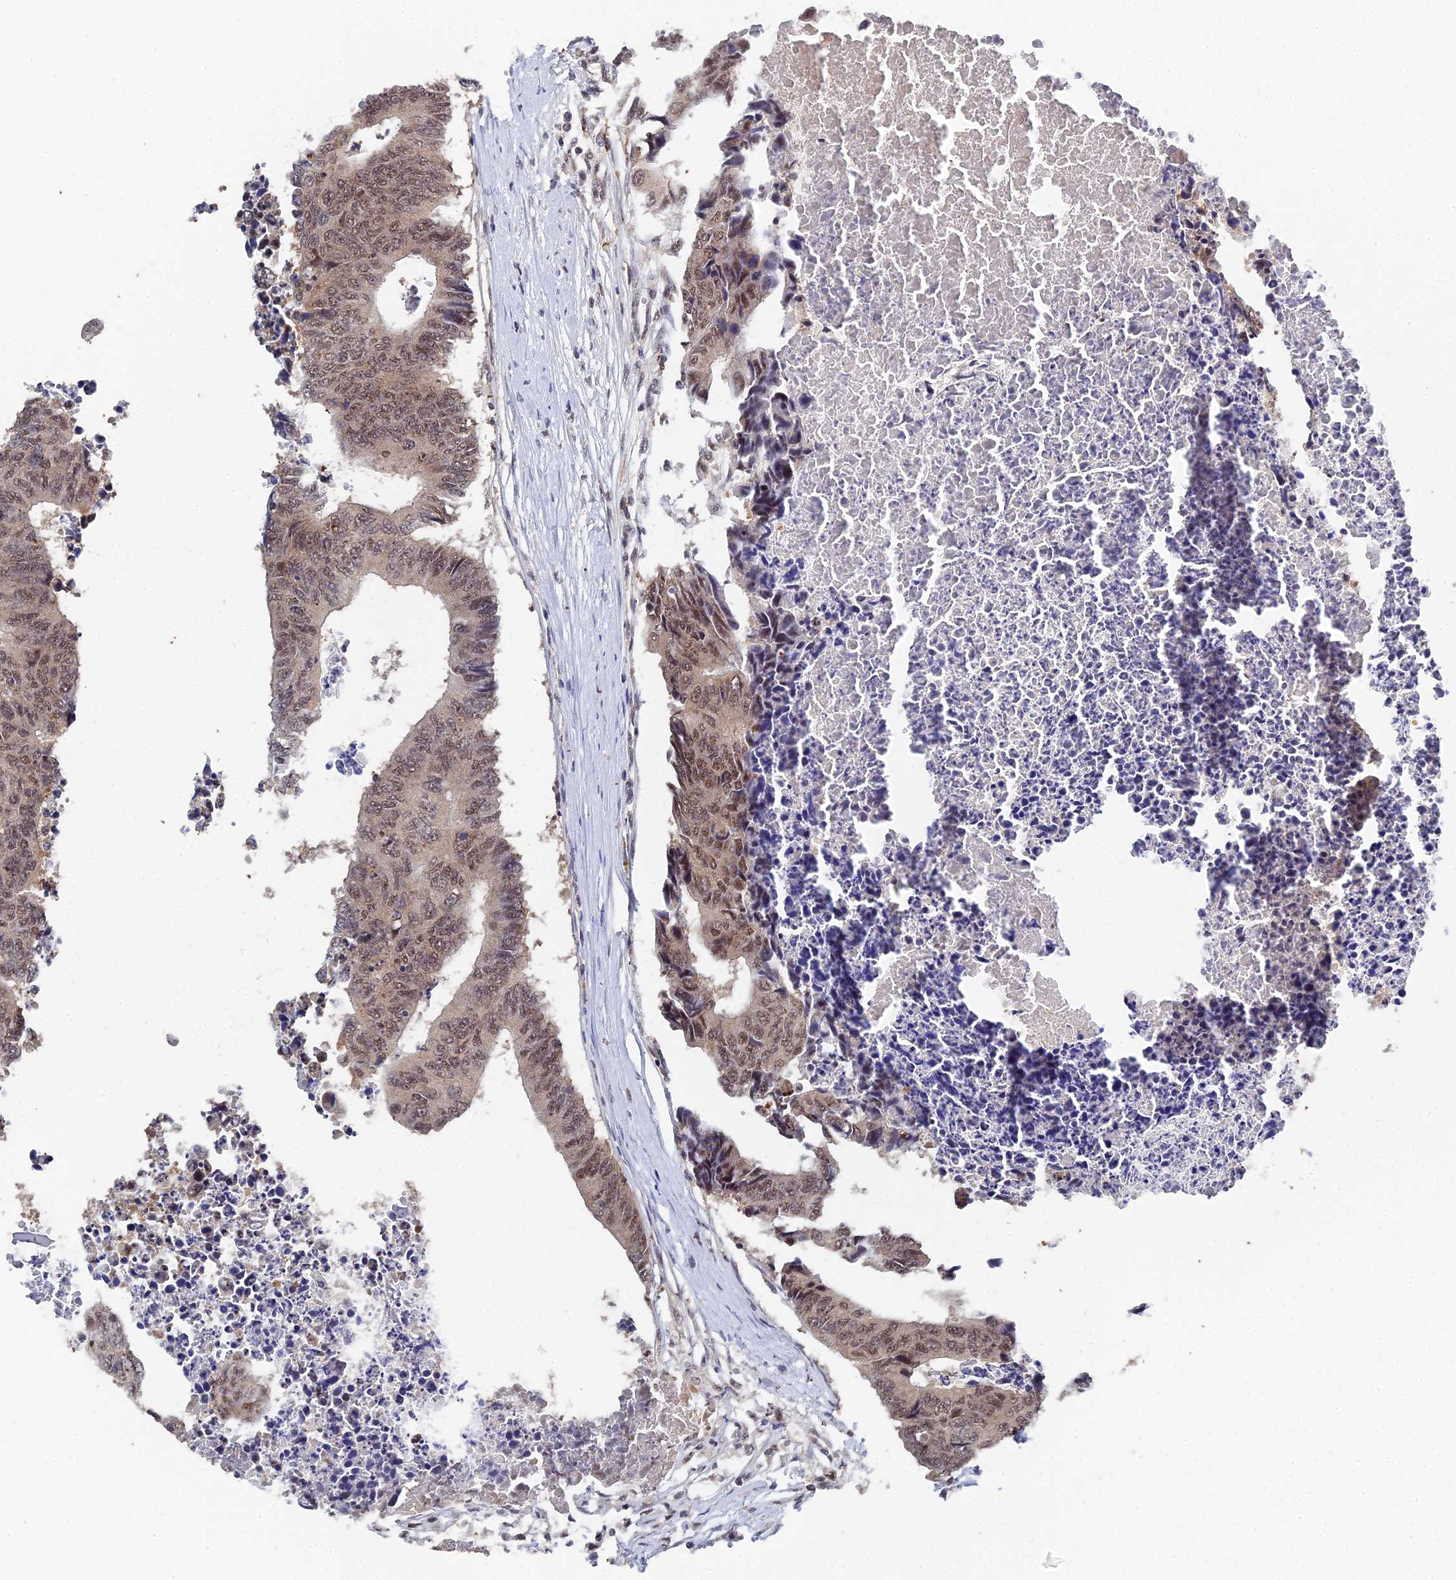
{"staining": {"intensity": "moderate", "quantity": ">75%", "location": "nuclear"}, "tissue": "colorectal cancer", "cell_type": "Tumor cells", "image_type": "cancer", "snomed": [{"axis": "morphology", "description": "Adenocarcinoma, NOS"}, {"axis": "topography", "description": "Rectum"}], "caption": "Colorectal cancer tissue shows moderate nuclear expression in about >75% of tumor cells", "gene": "MAGOHB", "patient": {"sex": "male", "age": 84}}